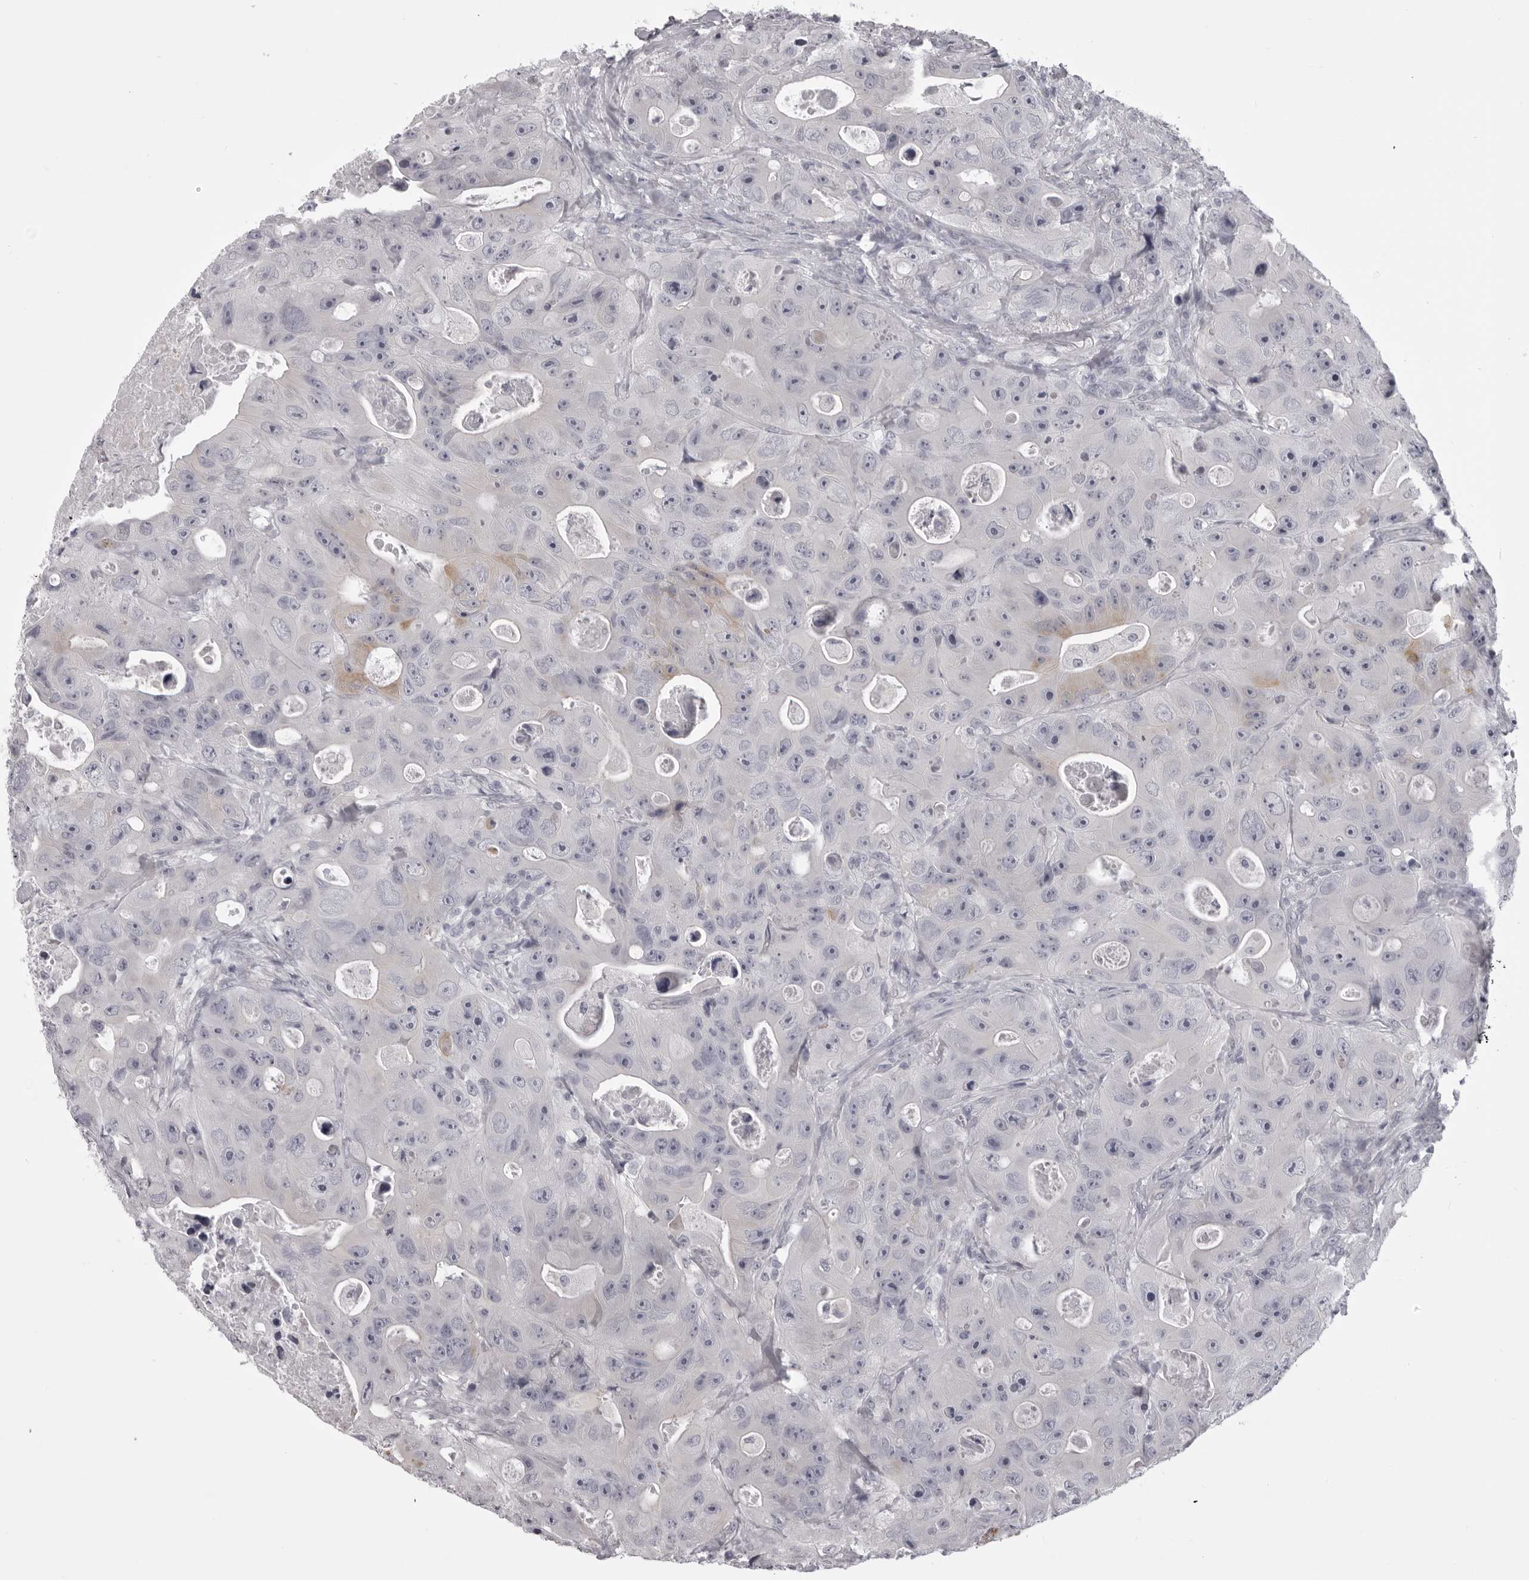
{"staining": {"intensity": "weak", "quantity": "<25%", "location": "cytoplasmic/membranous"}, "tissue": "colorectal cancer", "cell_type": "Tumor cells", "image_type": "cancer", "snomed": [{"axis": "morphology", "description": "Adenocarcinoma, NOS"}, {"axis": "topography", "description": "Colon"}], "caption": "Immunohistochemical staining of human adenocarcinoma (colorectal) displays no significant expression in tumor cells. Brightfield microscopy of immunohistochemistry stained with DAB (3,3'-diaminobenzidine) (brown) and hematoxylin (blue), captured at high magnification.", "gene": "EPHA10", "patient": {"sex": "female", "age": 46}}